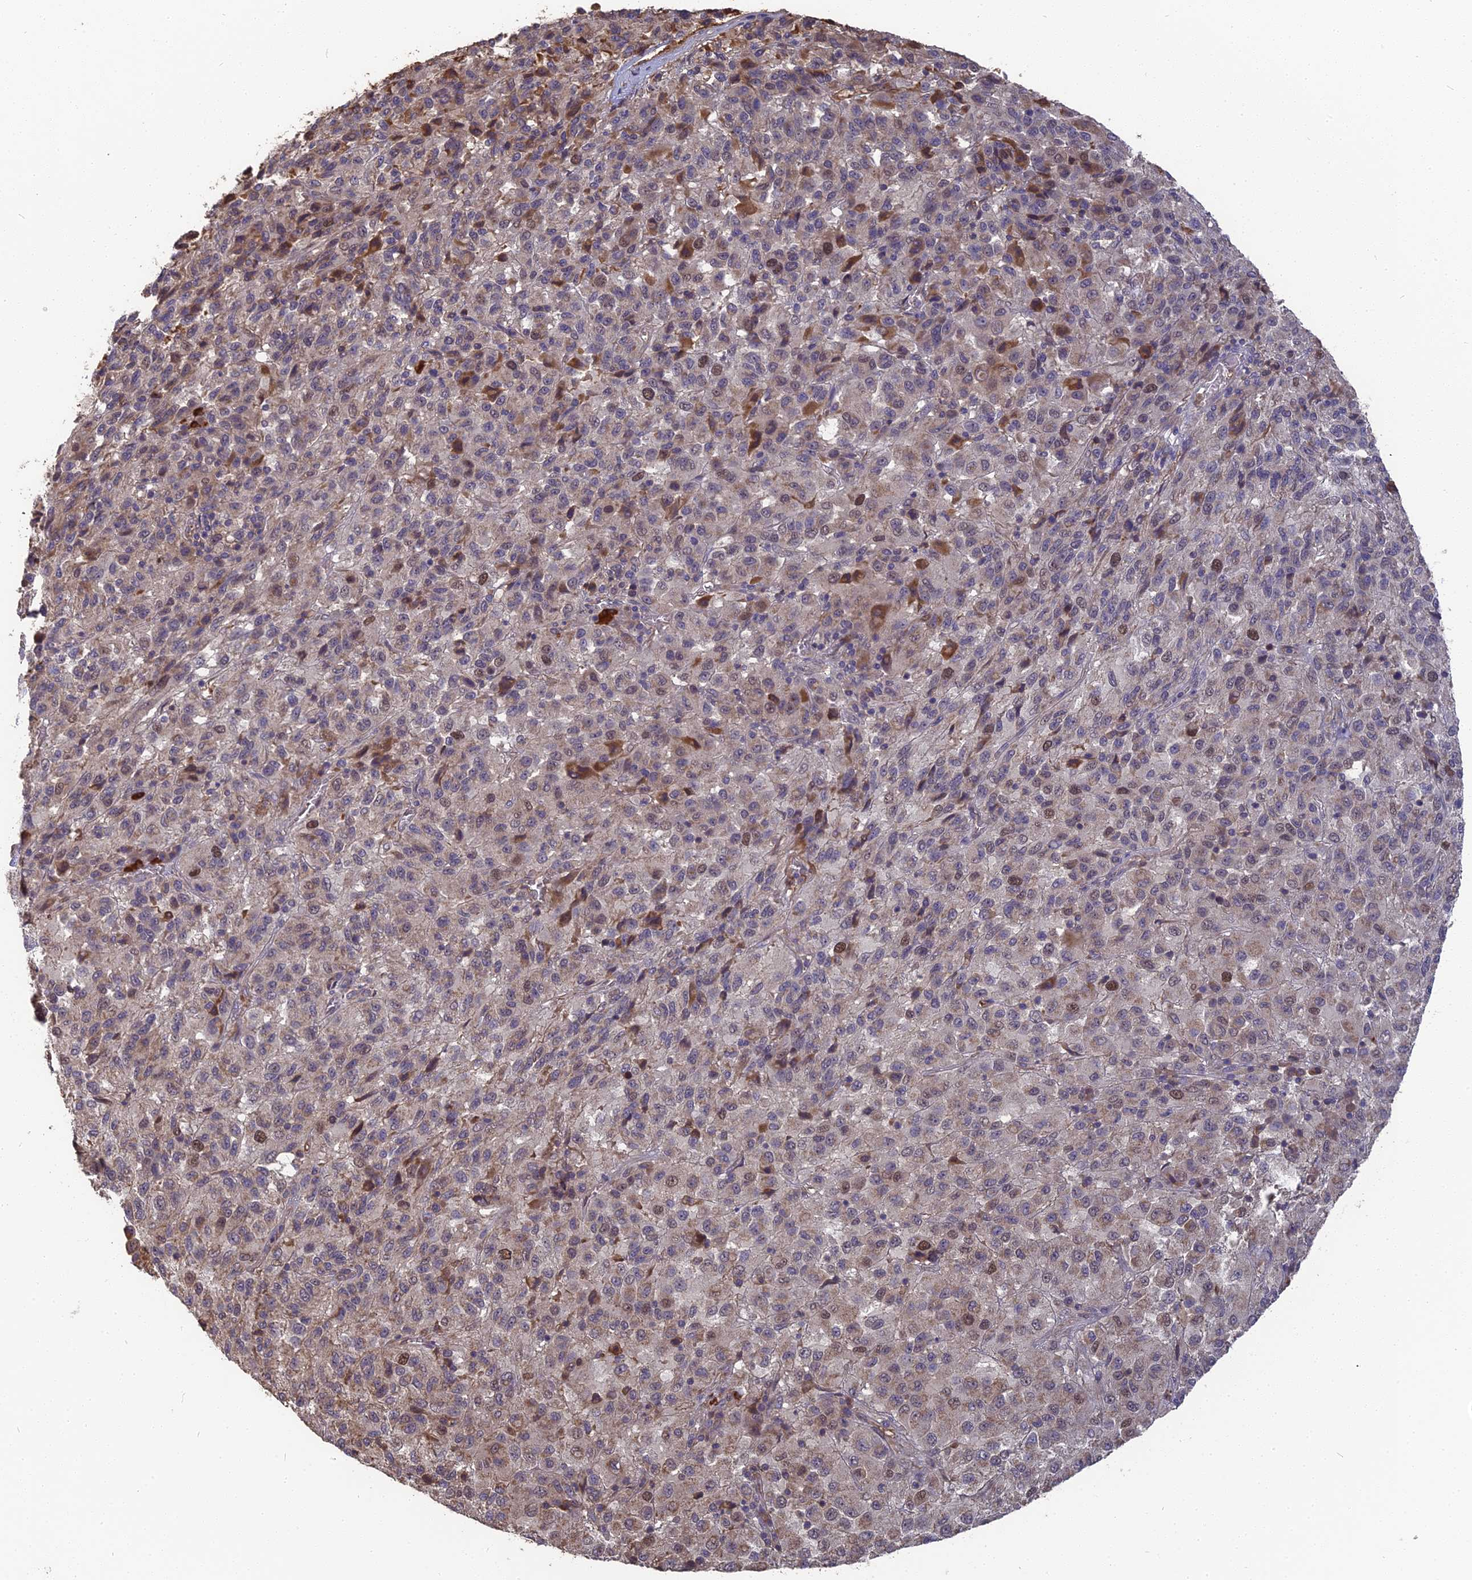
{"staining": {"intensity": "weak", "quantity": "<25%", "location": "nuclear"}, "tissue": "melanoma", "cell_type": "Tumor cells", "image_type": "cancer", "snomed": [{"axis": "morphology", "description": "Malignant melanoma, Metastatic site"}, {"axis": "topography", "description": "Lung"}], "caption": "DAB (3,3'-diaminobenzidine) immunohistochemical staining of human melanoma demonstrates no significant staining in tumor cells.", "gene": "ERMAP", "patient": {"sex": "male", "age": 64}}